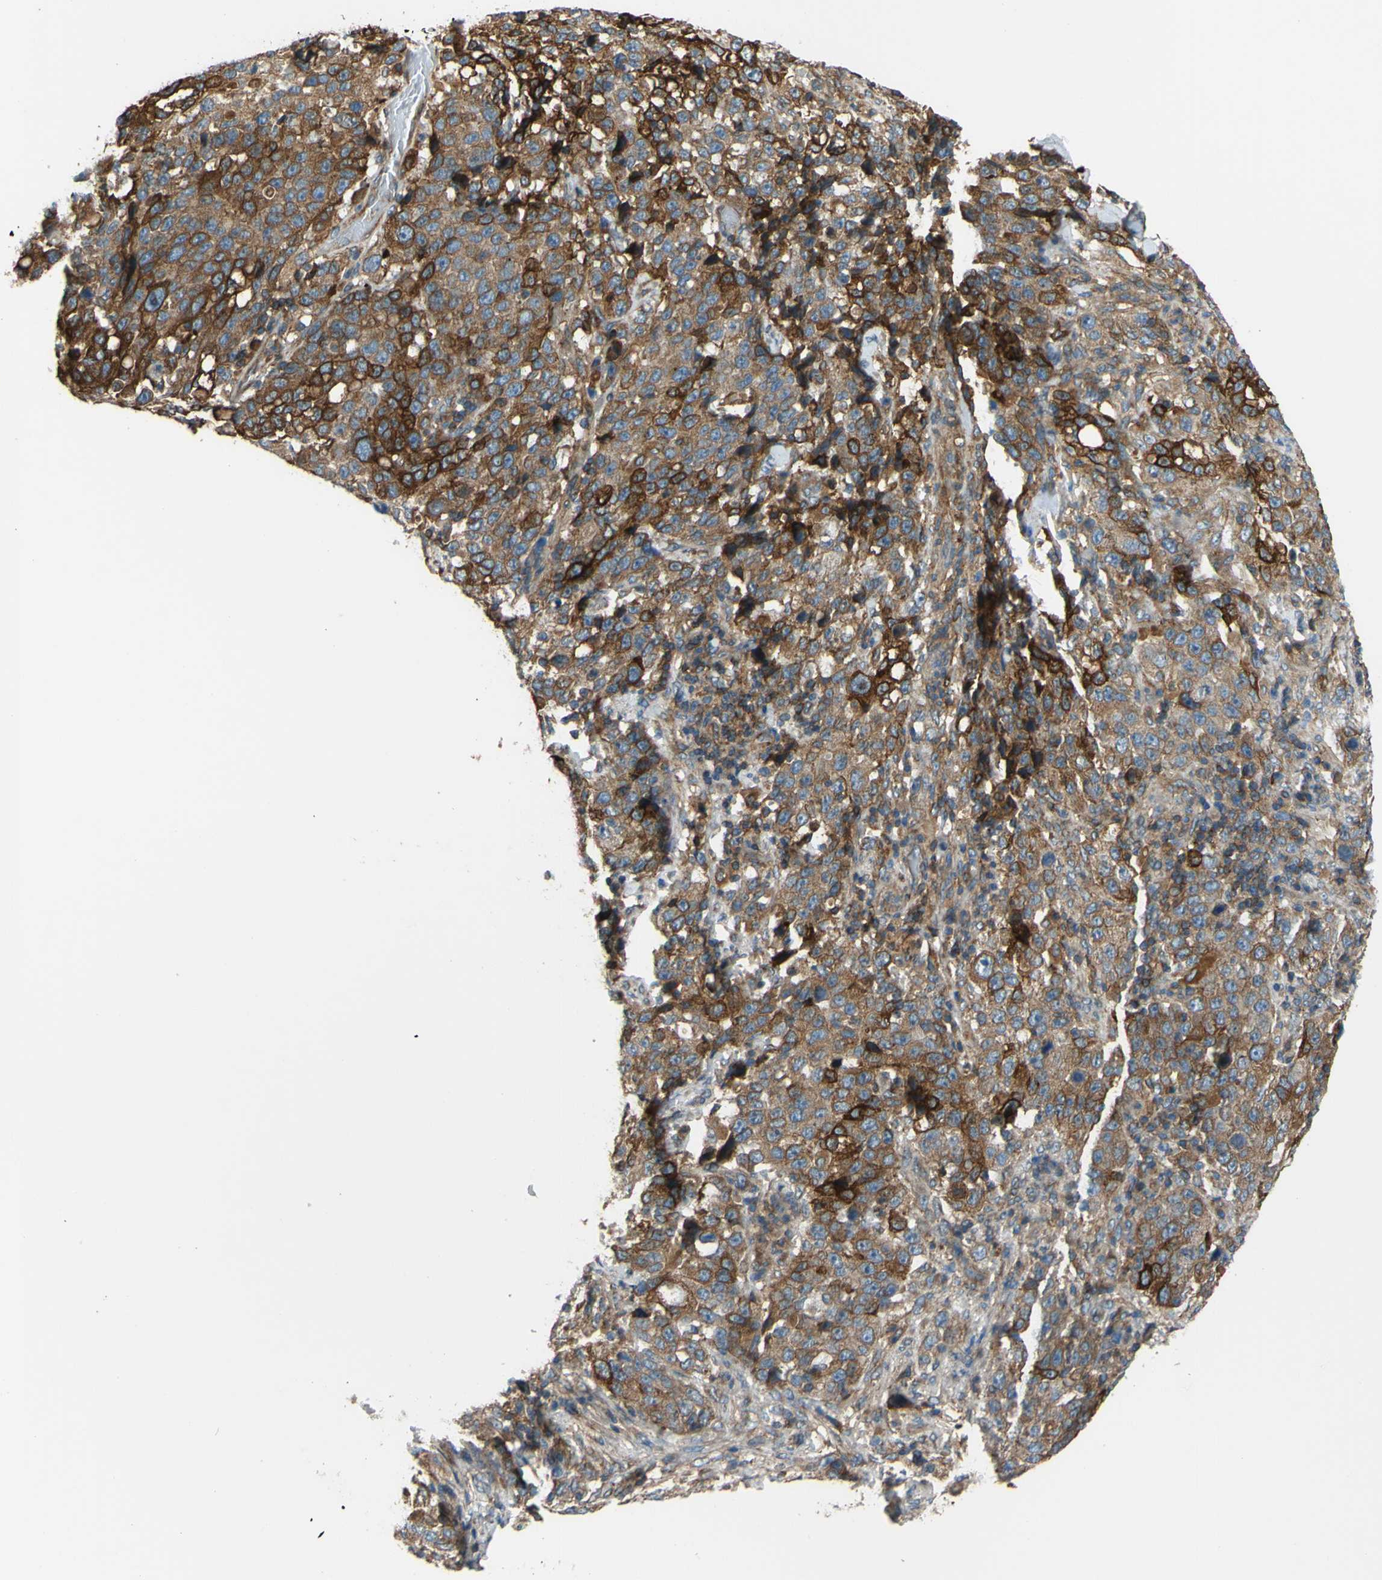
{"staining": {"intensity": "moderate", "quantity": "25%-75%", "location": "cytoplasmic/membranous"}, "tissue": "stomach cancer", "cell_type": "Tumor cells", "image_type": "cancer", "snomed": [{"axis": "morphology", "description": "Normal tissue, NOS"}, {"axis": "morphology", "description": "Adenocarcinoma, NOS"}, {"axis": "topography", "description": "Stomach"}], "caption": "Stomach cancer tissue shows moderate cytoplasmic/membranous staining in approximately 25%-75% of tumor cells, visualized by immunohistochemistry.", "gene": "POR", "patient": {"sex": "male", "age": 48}}